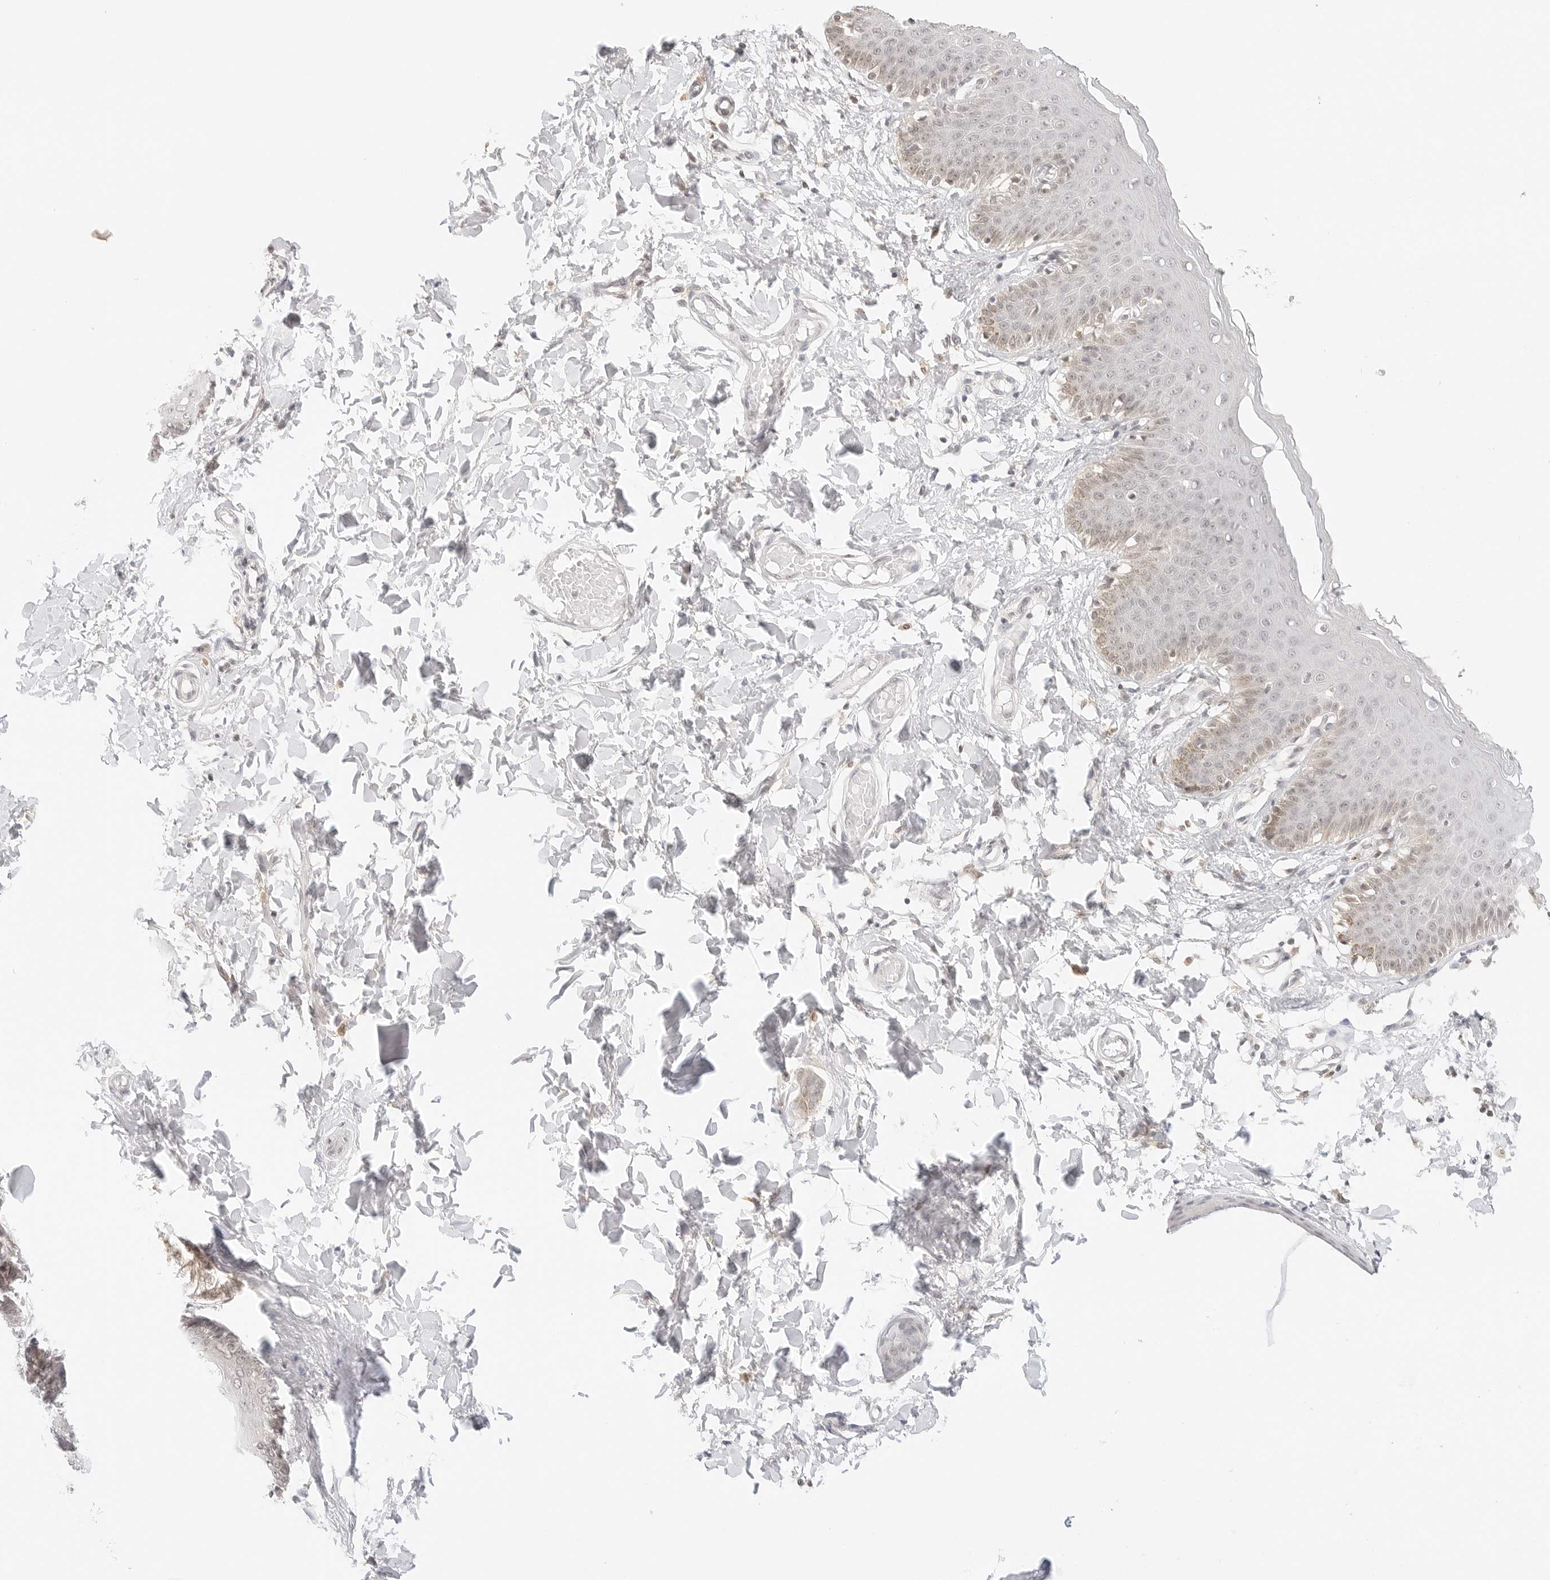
{"staining": {"intensity": "weak", "quantity": "25%-75%", "location": "cytoplasmic/membranous,nuclear"}, "tissue": "skin", "cell_type": "Epidermal cells", "image_type": "normal", "snomed": [{"axis": "morphology", "description": "Normal tissue, NOS"}, {"axis": "topography", "description": "Vulva"}], "caption": "The histopathology image shows immunohistochemical staining of unremarkable skin. There is weak cytoplasmic/membranous,nuclear expression is appreciated in about 25%-75% of epidermal cells. (brown staining indicates protein expression, while blue staining denotes nuclei).", "gene": "SEPTIN4", "patient": {"sex": "female", "age": 66}}